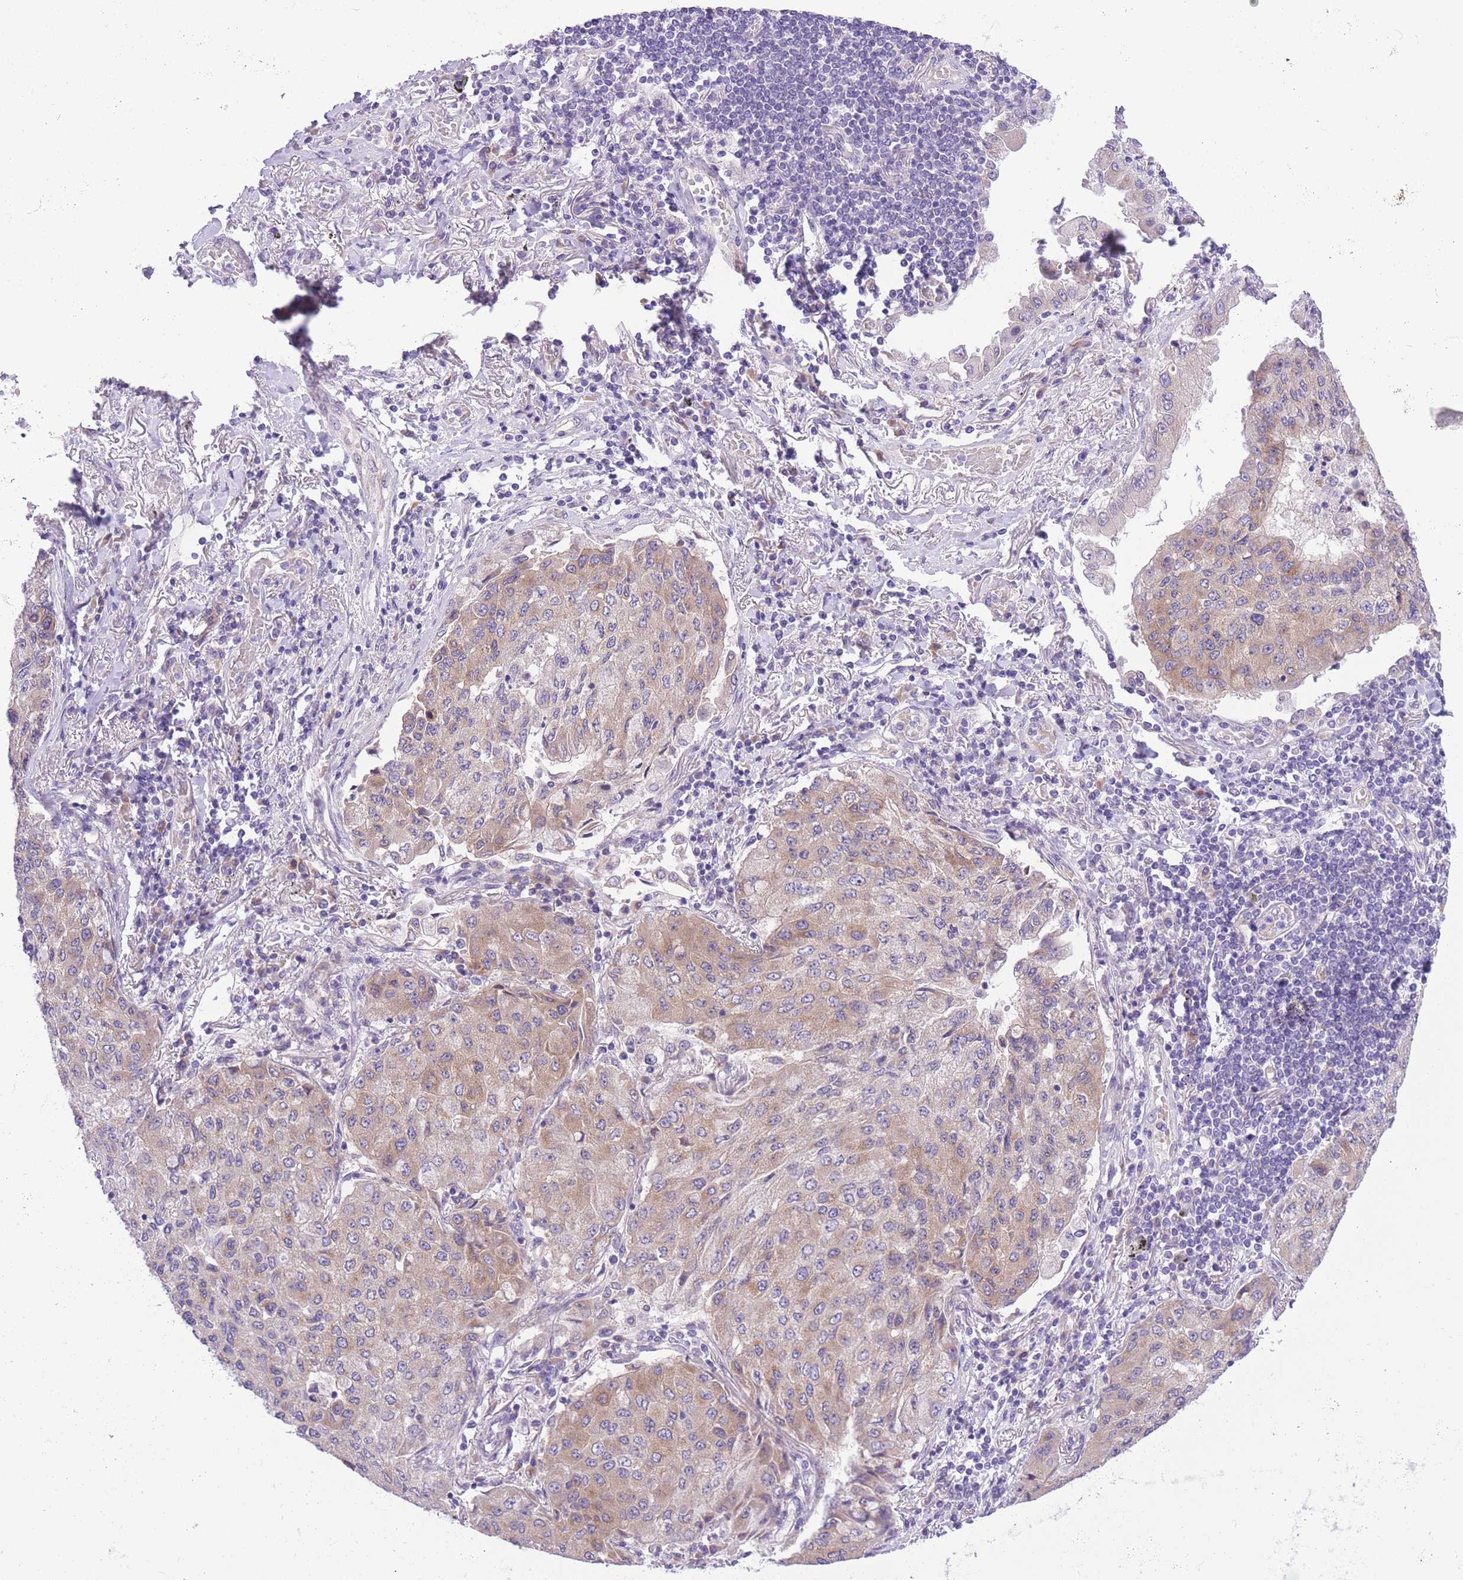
{"staining": {"intensity": "weak", "quantity": "25%-75%", "location": "cytoplasmic/membranous"}, "tissue": "lung cancer", "cell_type": "Tumor cells", "image_type": "cancer", "snomed": [{"axis": "morphology", "description": "Squamous cell carcinoma, NOS"}, {"axis": "topography", "description": "Lung"}], "caption": "A micrograph of human lung squamous cell carcinoma stained for a protein exhibits weak cytoplasmic/membranous brown staining in tumor cells. Nuclei are stained in blue.", "gene": "WWOX", "patient": {"sex": "male", "age": 74}}